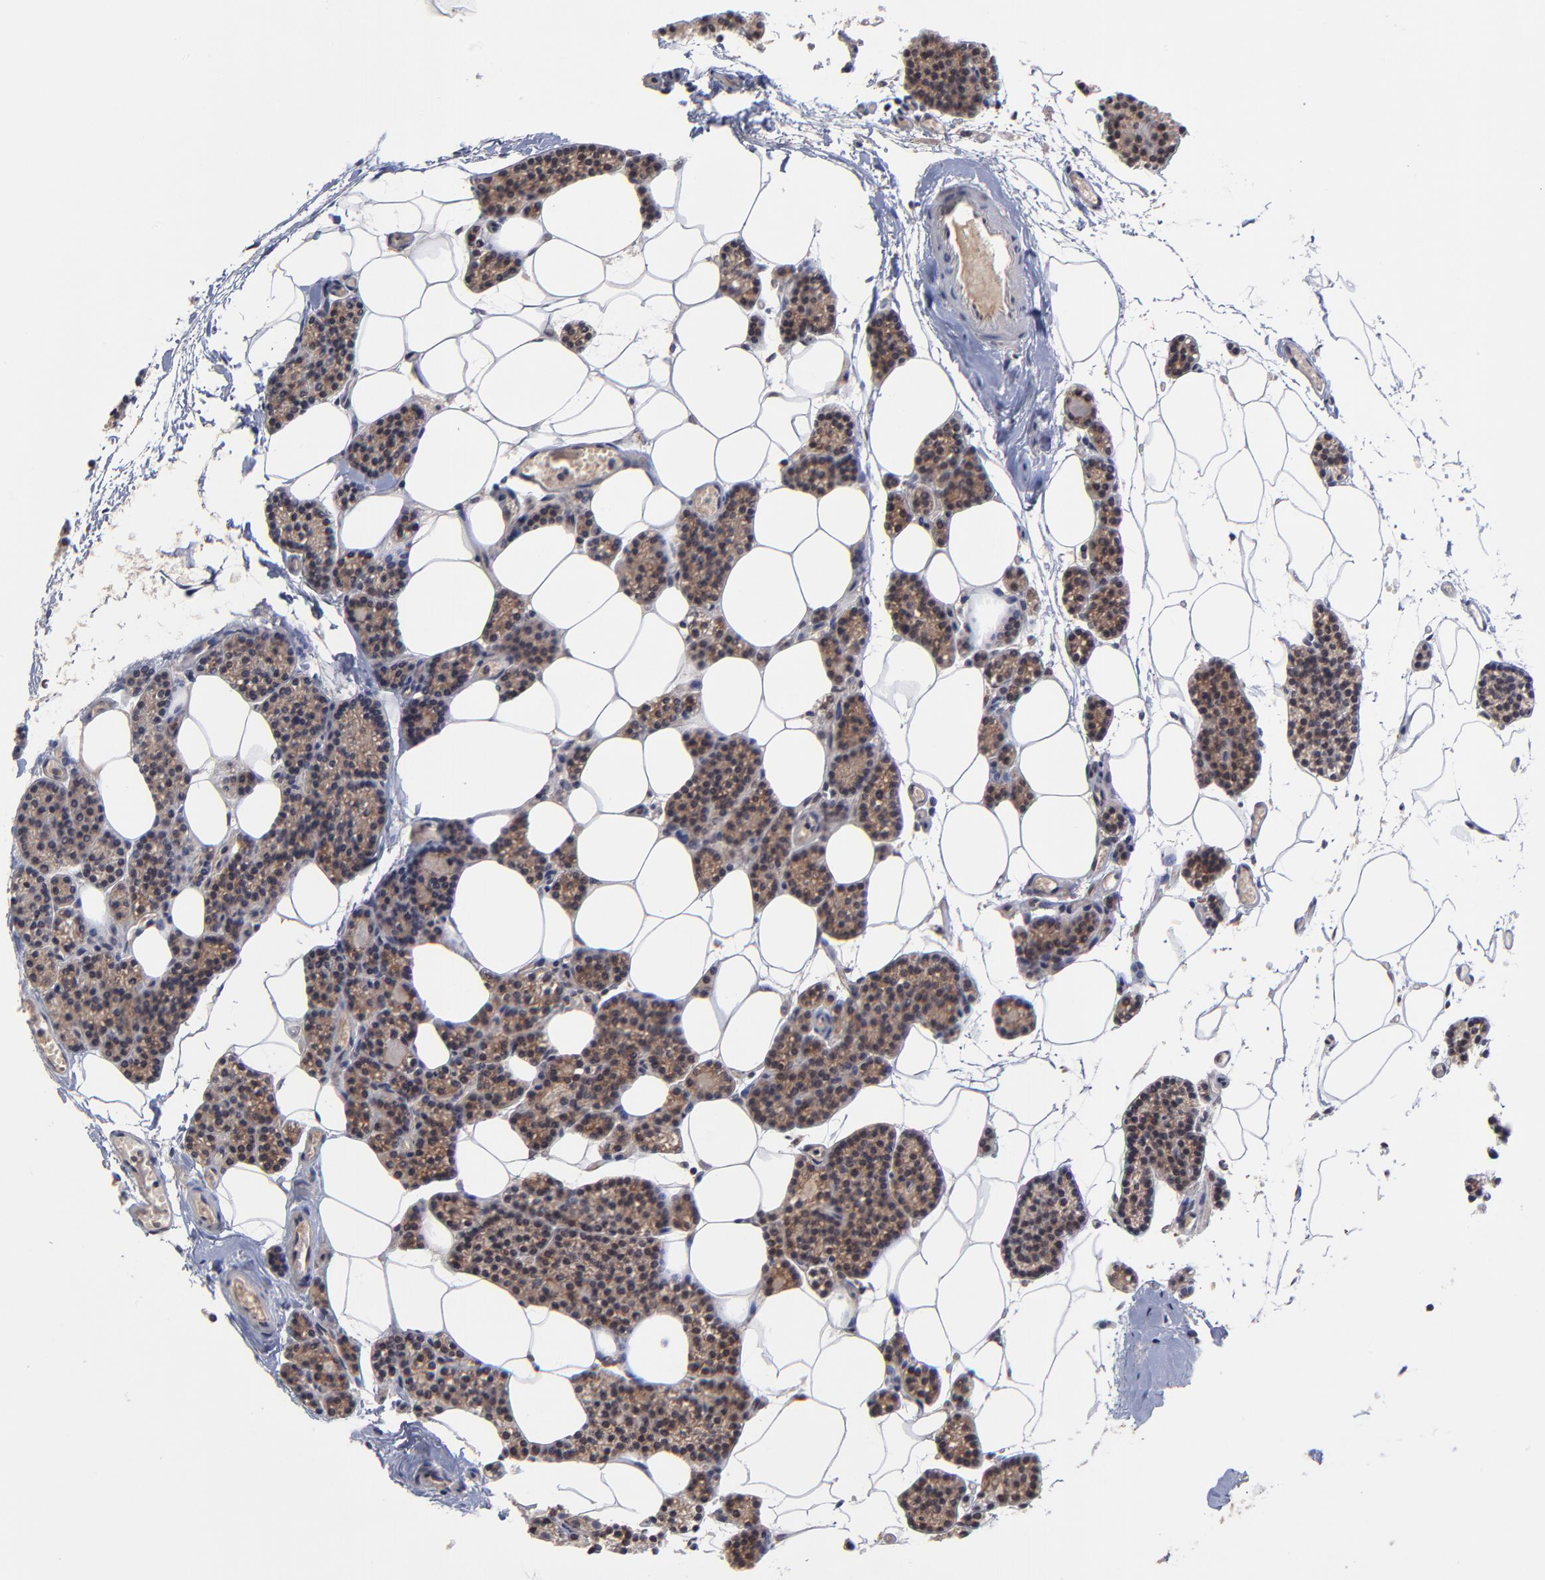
{"staining": {"intensity": "moderate", "quantity": ">75%", "location": "cytoplasmic/membranous"}, "tissue": "parathyroid gland", "cell_type": "Glandular cells", "image_type": "normal", "snomed": [{"axis": "morphology", "description": "Normal tissue, NOS"}, {"axis": "topography", "description": "Parathyroid gland"}], "caption": "Immunohistochemical staining of benign human parathyroid gland reveals >75% levels of moderate cytoplasmic/membranous protein expression in about >75% of glandular cells.", "gene": "UBE2L6", "patient": {"sex": "female", "age": 66}}